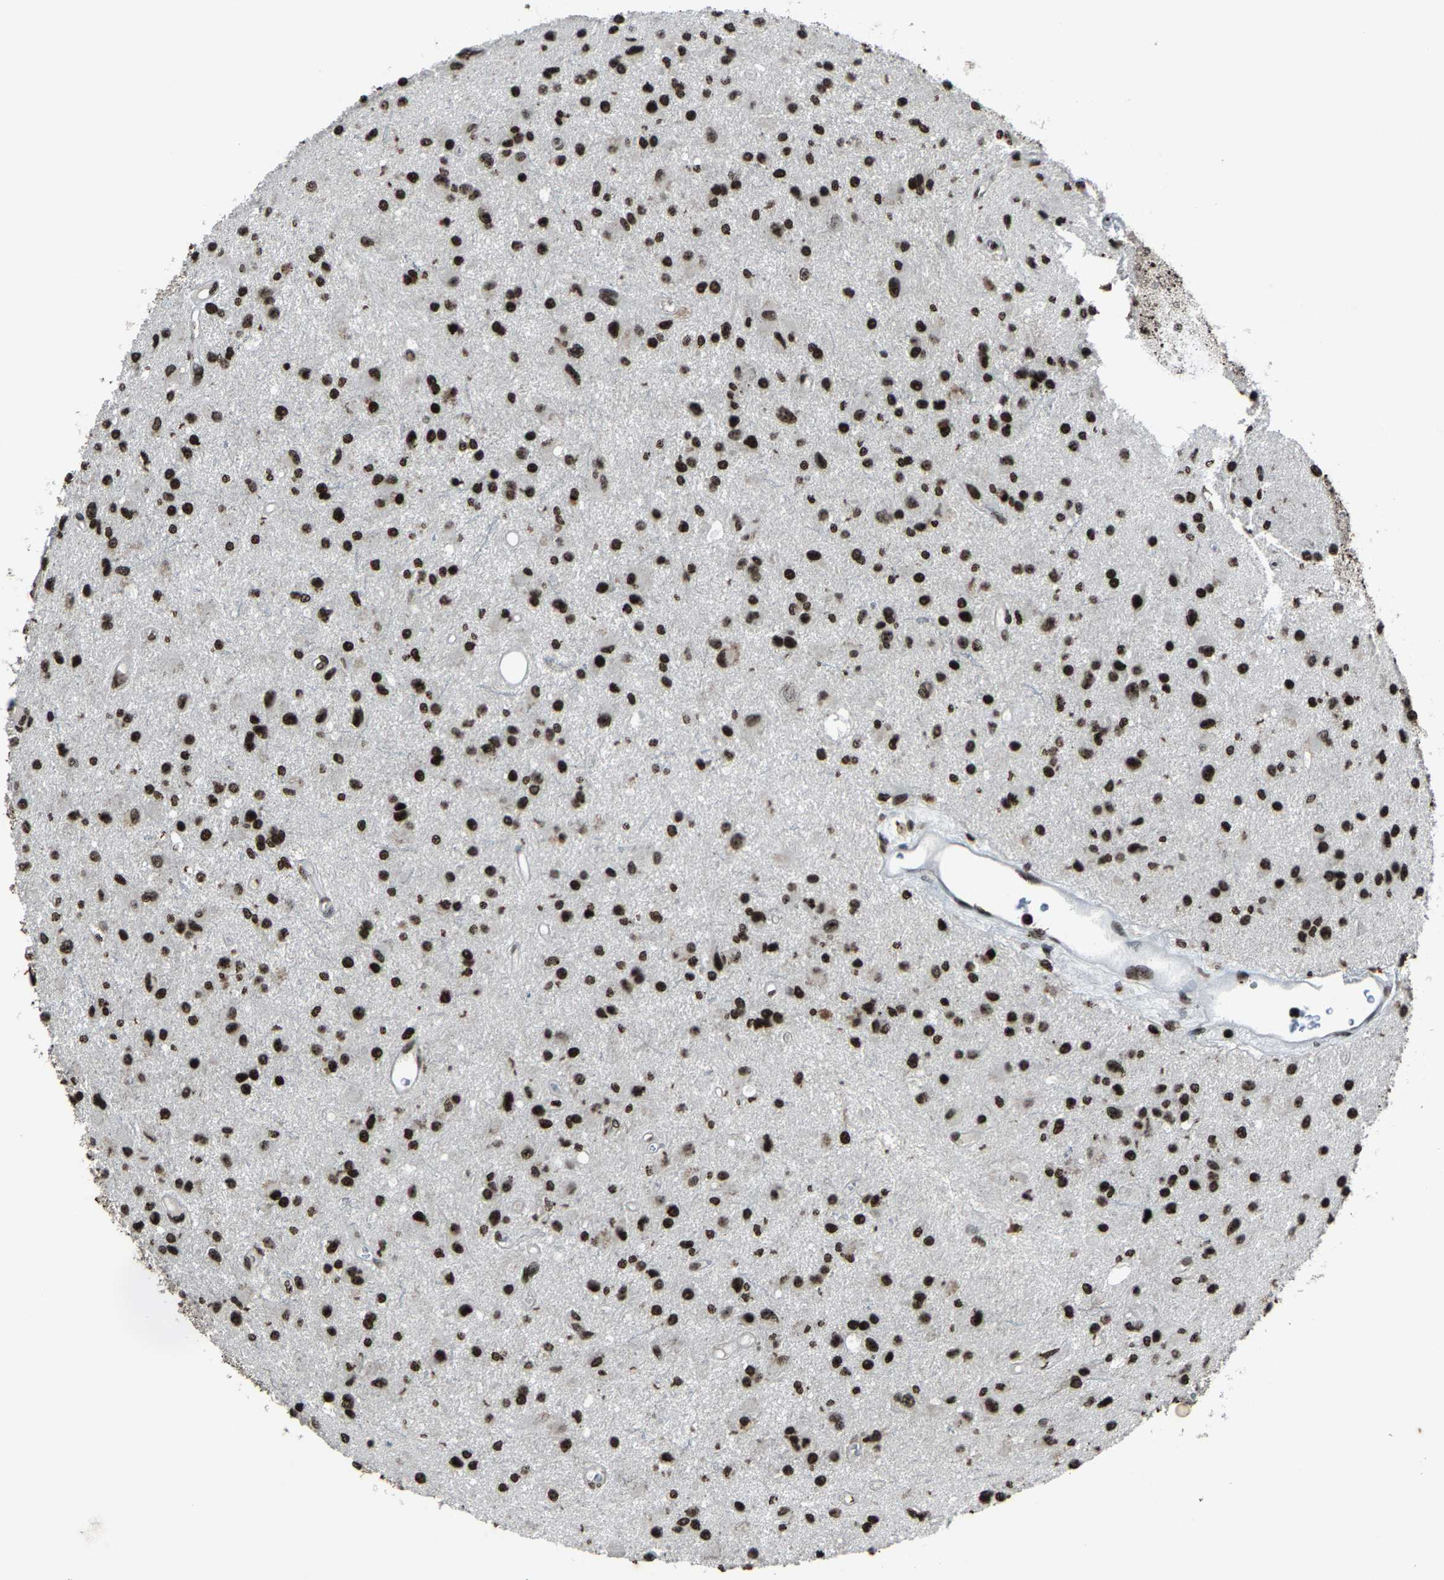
{"staining": {"intensity": "strong", "quantity": ">75%", "location": "nuclear"}, "tissue": "glioma", "cell_type": "Tumor cells", "image_type": "cancer", "snomed": [{"axis": "morphology", "description": "Glioma, malignant, Low grade"}, {"axis": "topography", "description": "Brain"}], "caption": "There is high levels of strong nuclear positivity in tumor cells of malignant low-grade glioma, as demonstrated by immunohistochemical staining (brown color).", "gene": "H4C1", "patient": {"sex": "male", "age": 58}}